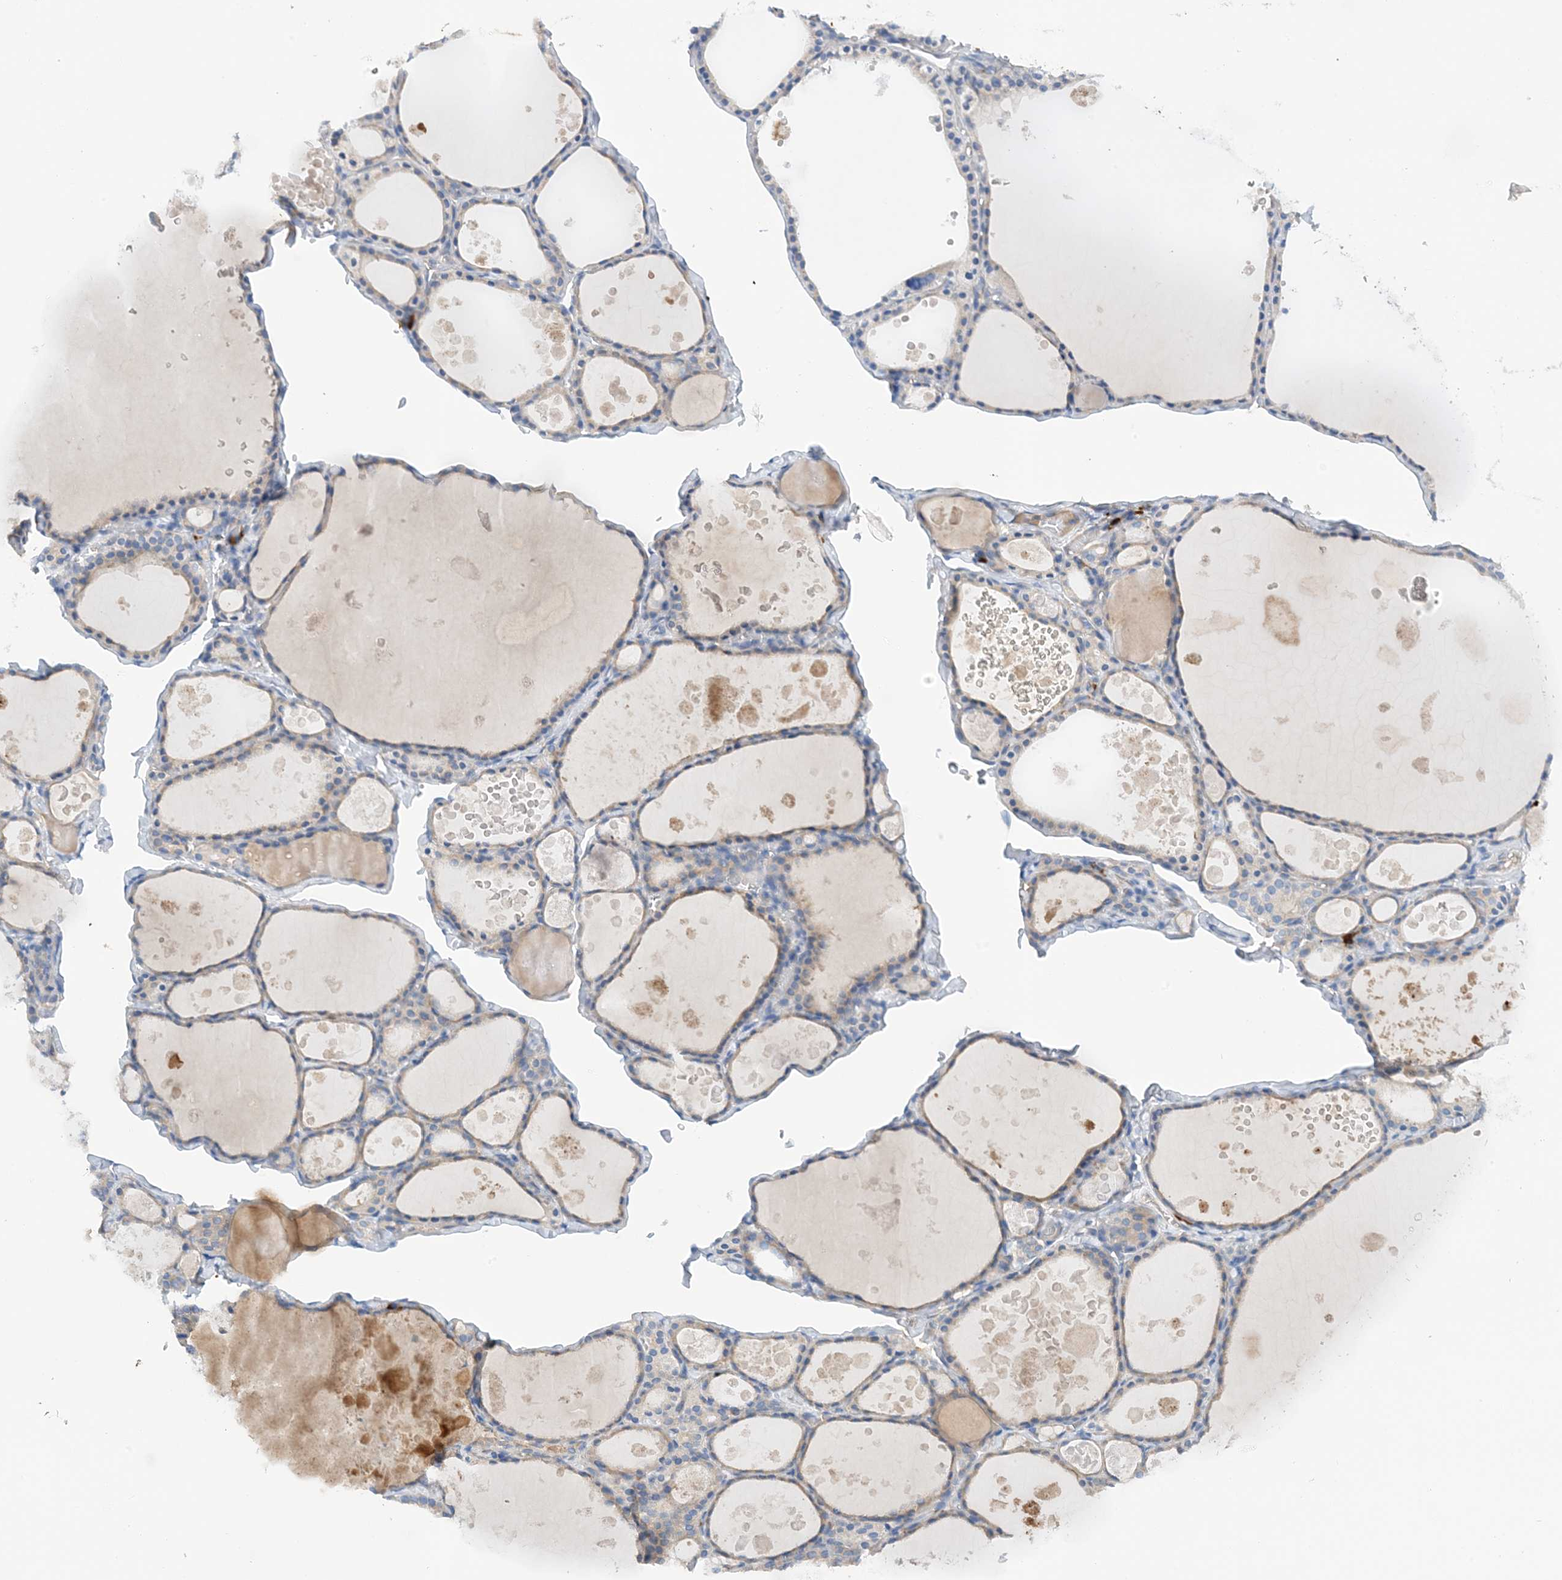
{"staining": {"intensity": "weak", "quantity": "25%-75%", "location": "cytoplasmic/membranous"}, "tissue": "thyroid gland", "cell_type": "Glandular cells", "image_type": "normal", "snomed": [{"axis": "morphology", "description": "Normal tissue, NOS"}, {"axis": "topography", "description": "Thyroid gland"}], "caption": "Approximately 25%-75% of glandular cells in normal thyroid gland reveal weak cytoplasmic/membranous protein positivity as visualized by brown immunohistochemical staining.", "gene": "SLC5A11", "patient": {"sex": "male", "age": 56}}